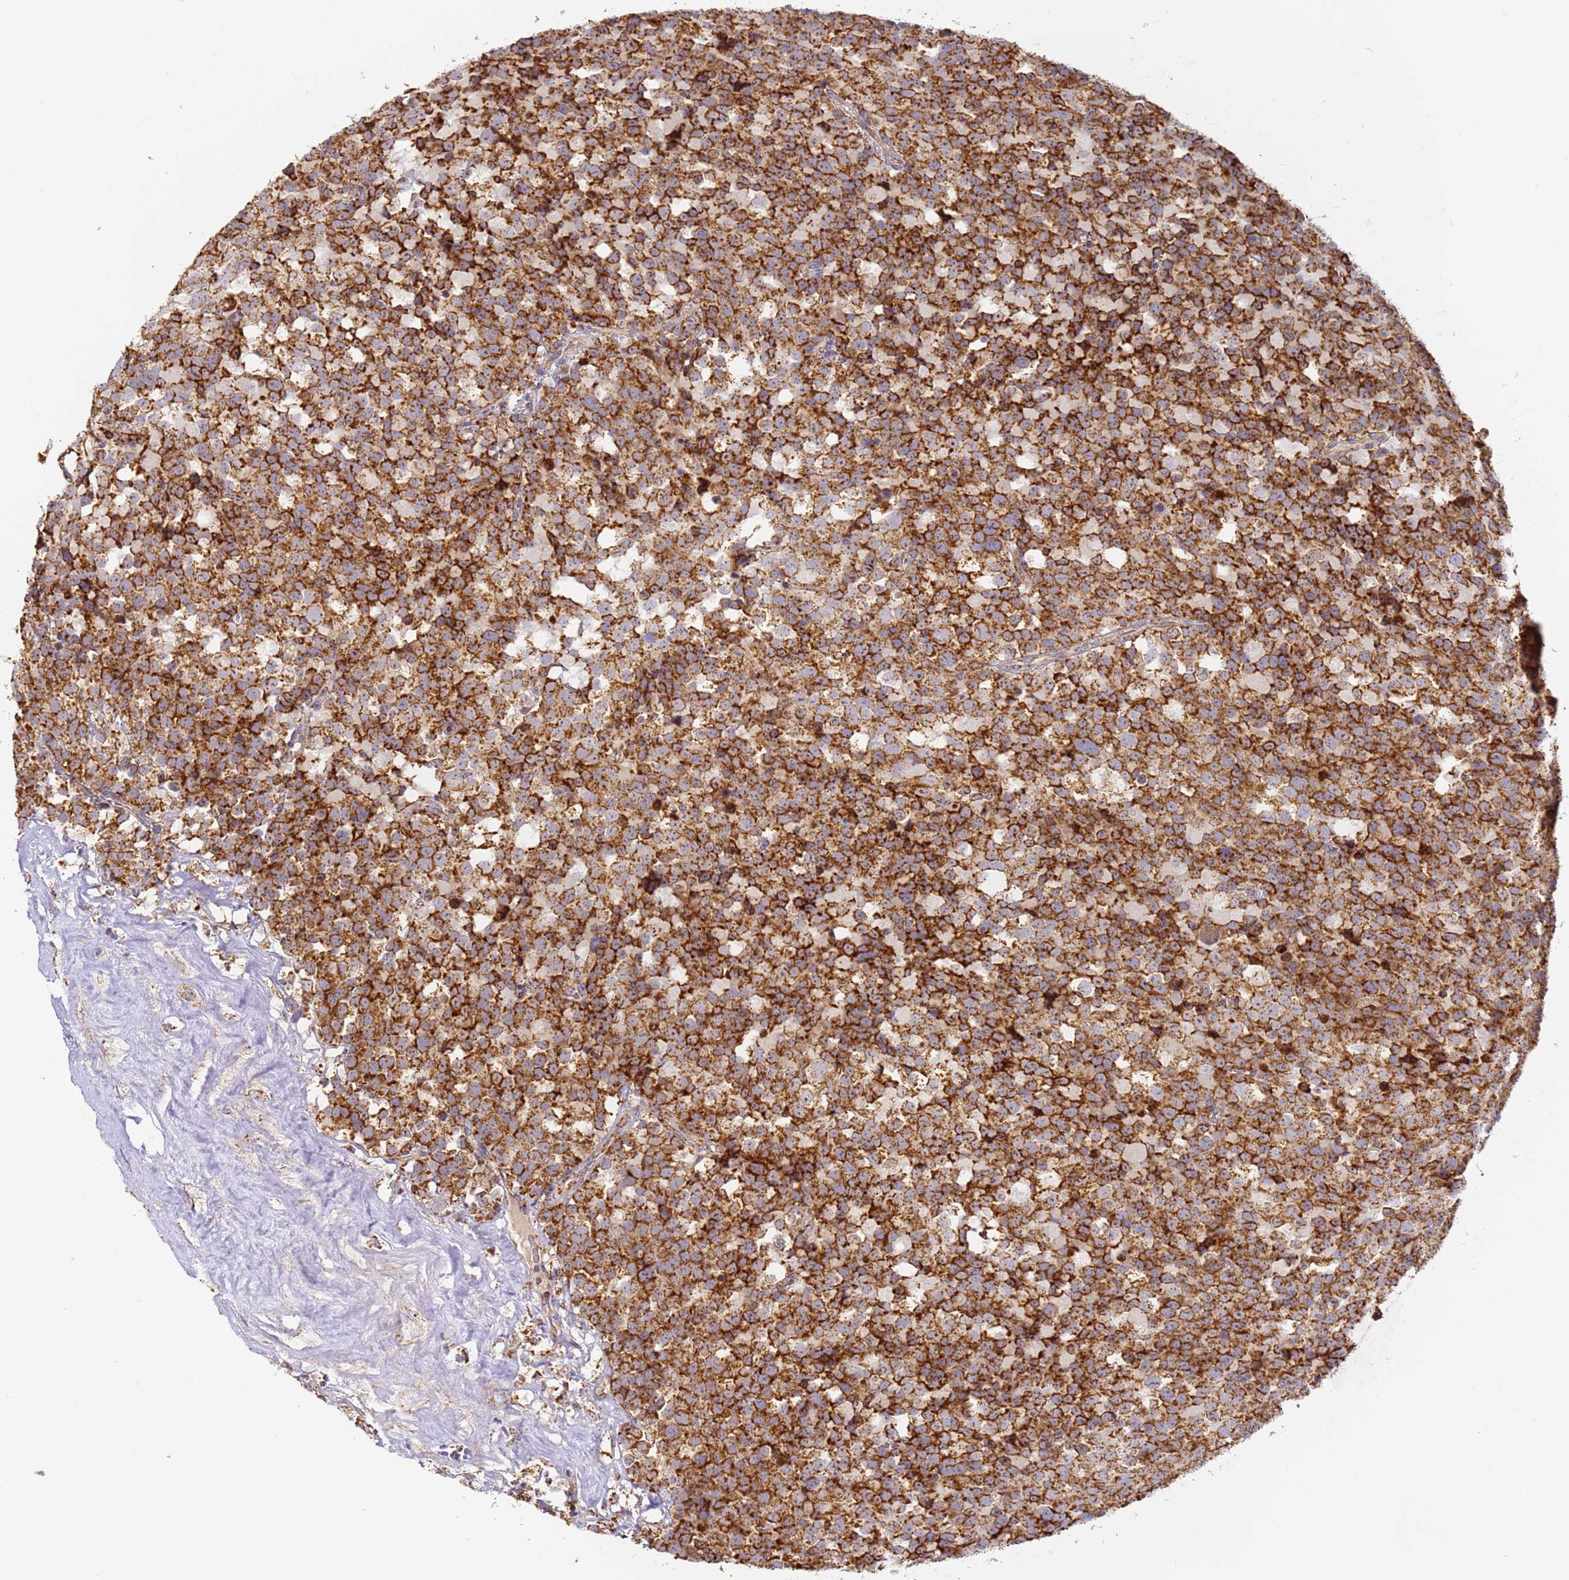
{"staining": {"intensity": "strong", "quantity": ">75%", "location": "cytoplasmic/membranous"}, "tissue": "testis cancer", "cell_type": "Tumor cells", "image_type": "cancer", "snomed": [{"axis": "morphology", "description": "Seminoma, NOS"}, {"axis": "topography", "description": "Testis"}], "caption": "This is a photomicrograph of immunohistochemistry (IHC) staining of testis cancer (seminoma), which shows strong positivity in the cytoplasmic/membranous of tumor cells.", "gene": "FRG2C", "patient": {"sex": "male", "age": 71}}